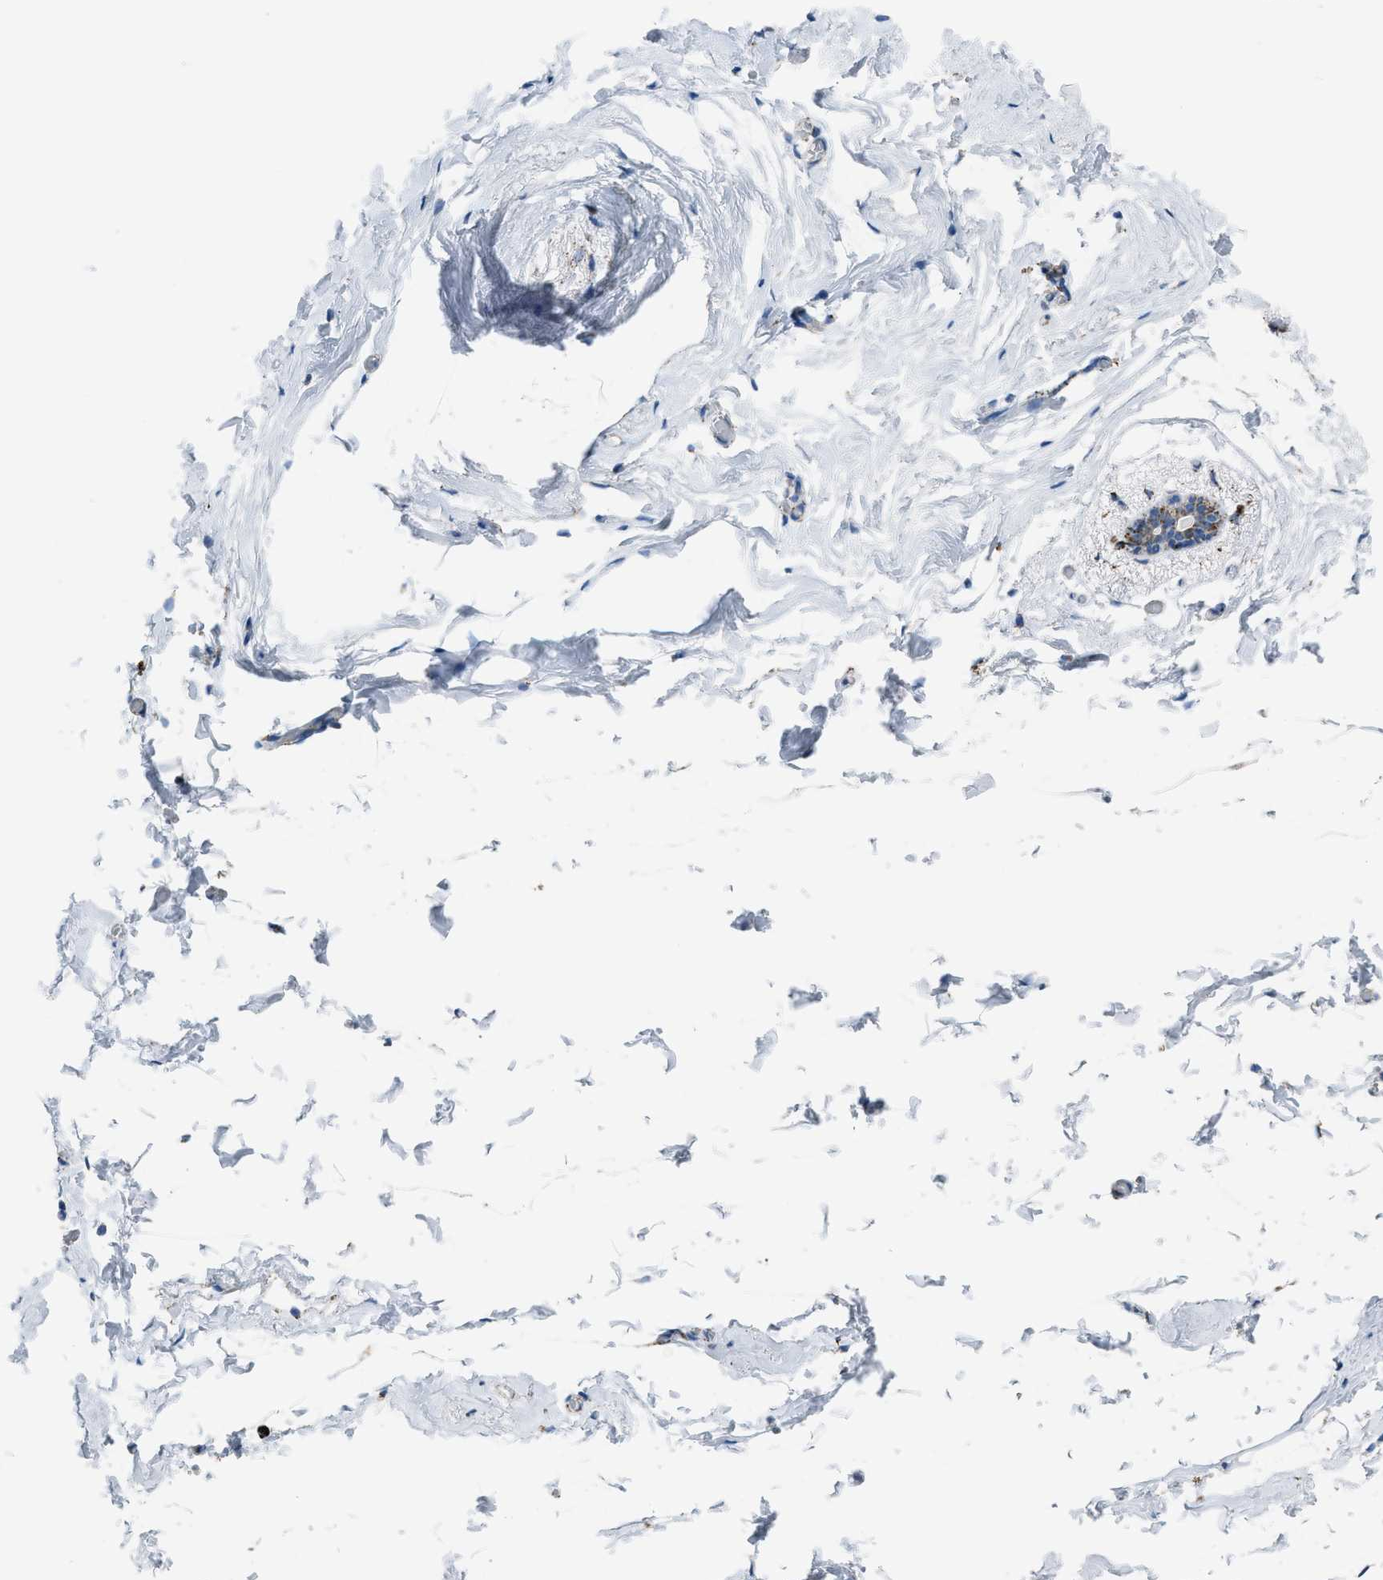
{"staining": {"intensity": "weak", "quantity": ">75%", "location": "cytoplasmic/membranous"}, "tissue": "breast", "cell_type": "Adipocytes", "image_type": "normal", "snomed": [{"axis": "morphology", "description": "Normal tissue, NOS"}, {"axis": "topography", "description": "Breast"}], "caption": "Protein expression analysis of normal human breast reveals weak cytoplasmic/membranous expression in approximately >75% of adipocytes. (Brightfield microscopy of DAB IHC at high magnification).", "gene": "MDH2", "patient": {"sex": "female", "age": 62}}